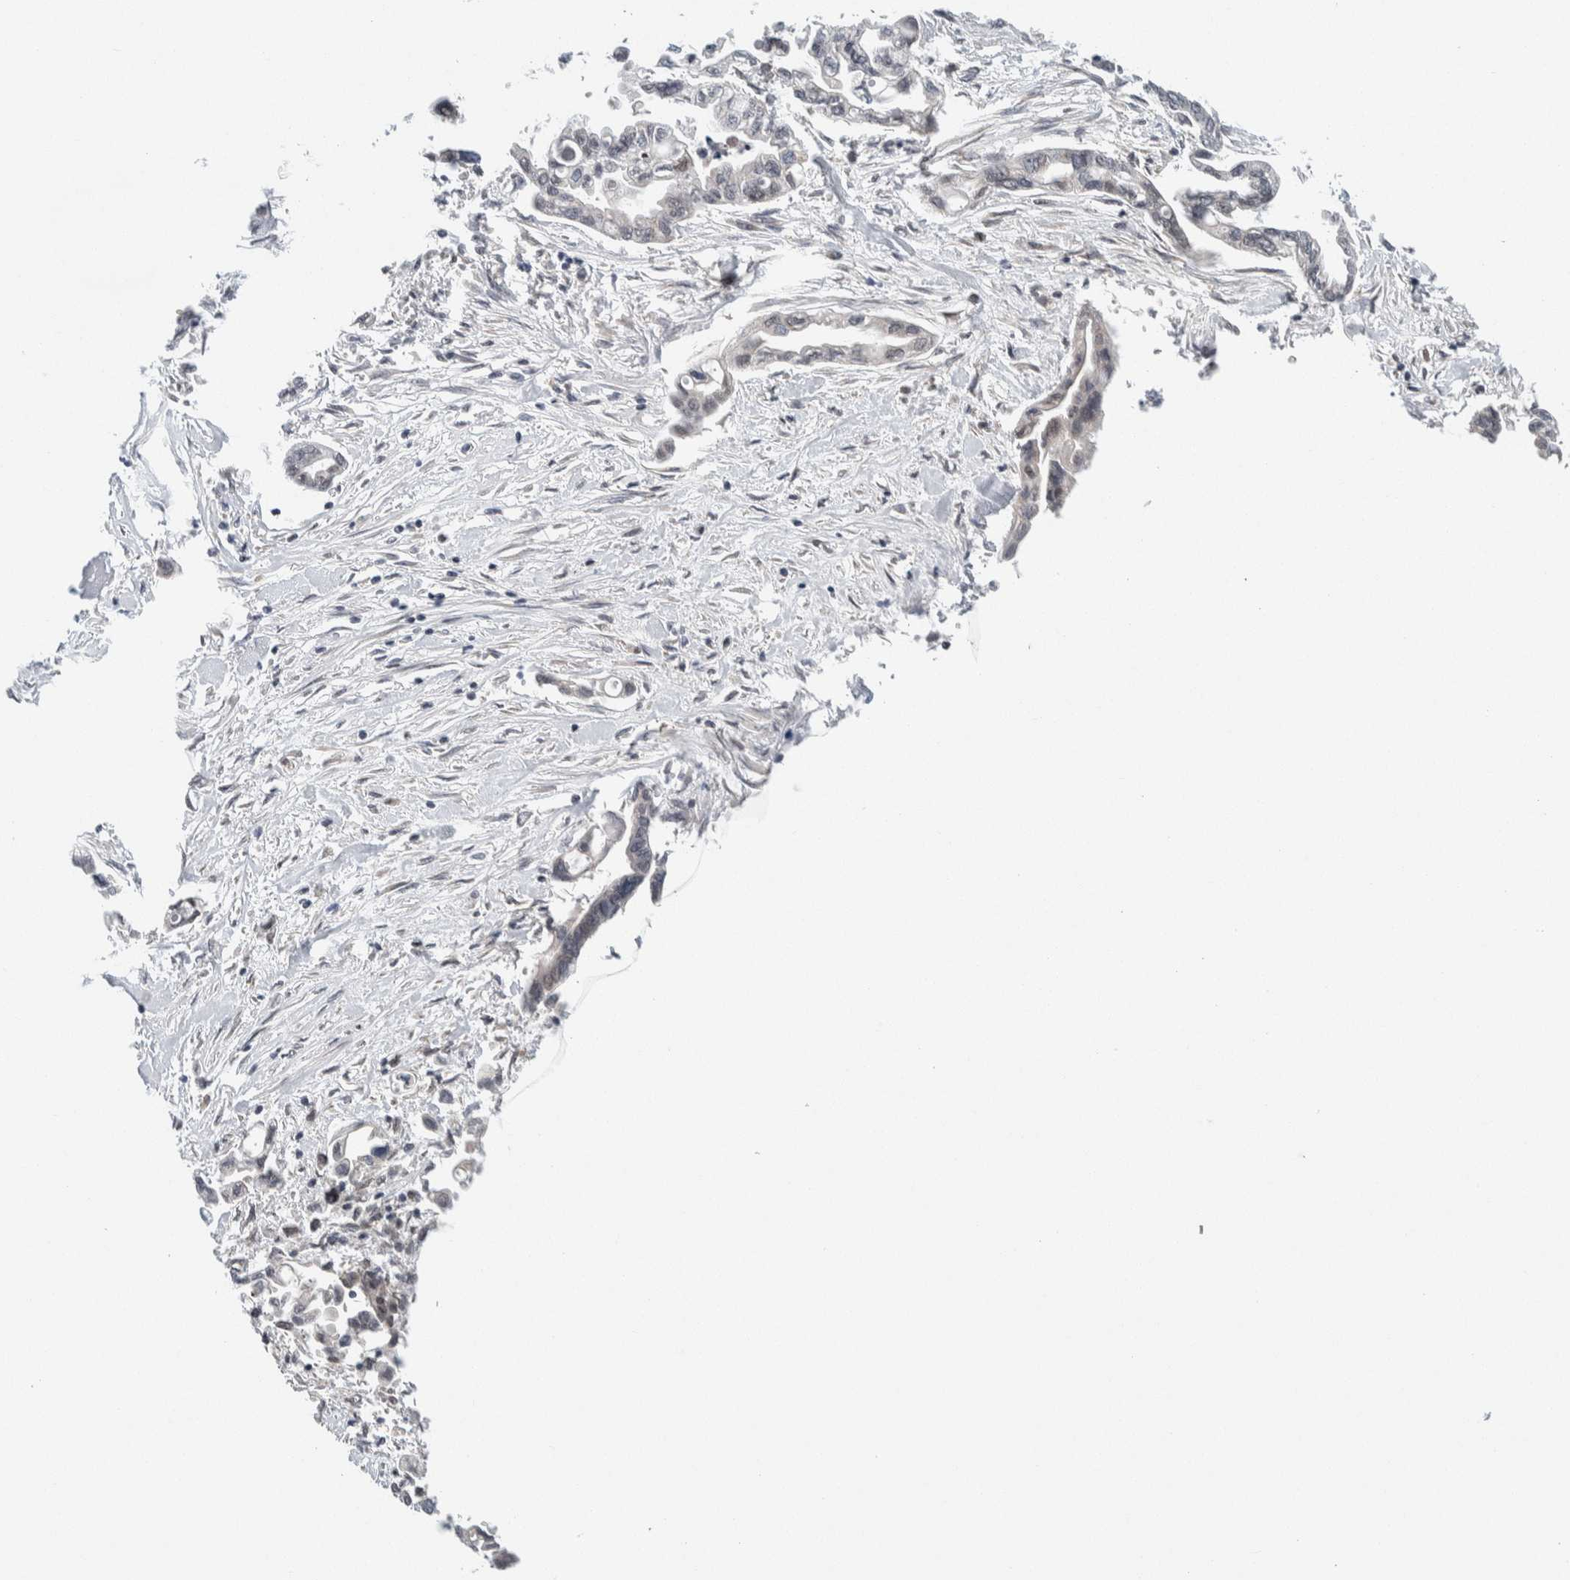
{"staining": {"intensity": "negative", "quantity": "none", "location": "none"}, "tissue": "pancreatic cancer", "cell_type": "Tumor cells", "image_type": "cancer", "snomed": [{"axis": "morphology", "description": "Adenocarcinoma, NOS"}, {"axis": "topography", "description": "Pancreas"}], "caption": "DAB immunohistochemical staining of pancreatic adenocarcinoma demonstrates no significant positivity in tumor cells.", "gene": "NEUROD1", "patient": {"sex": "female", "age": 57}}